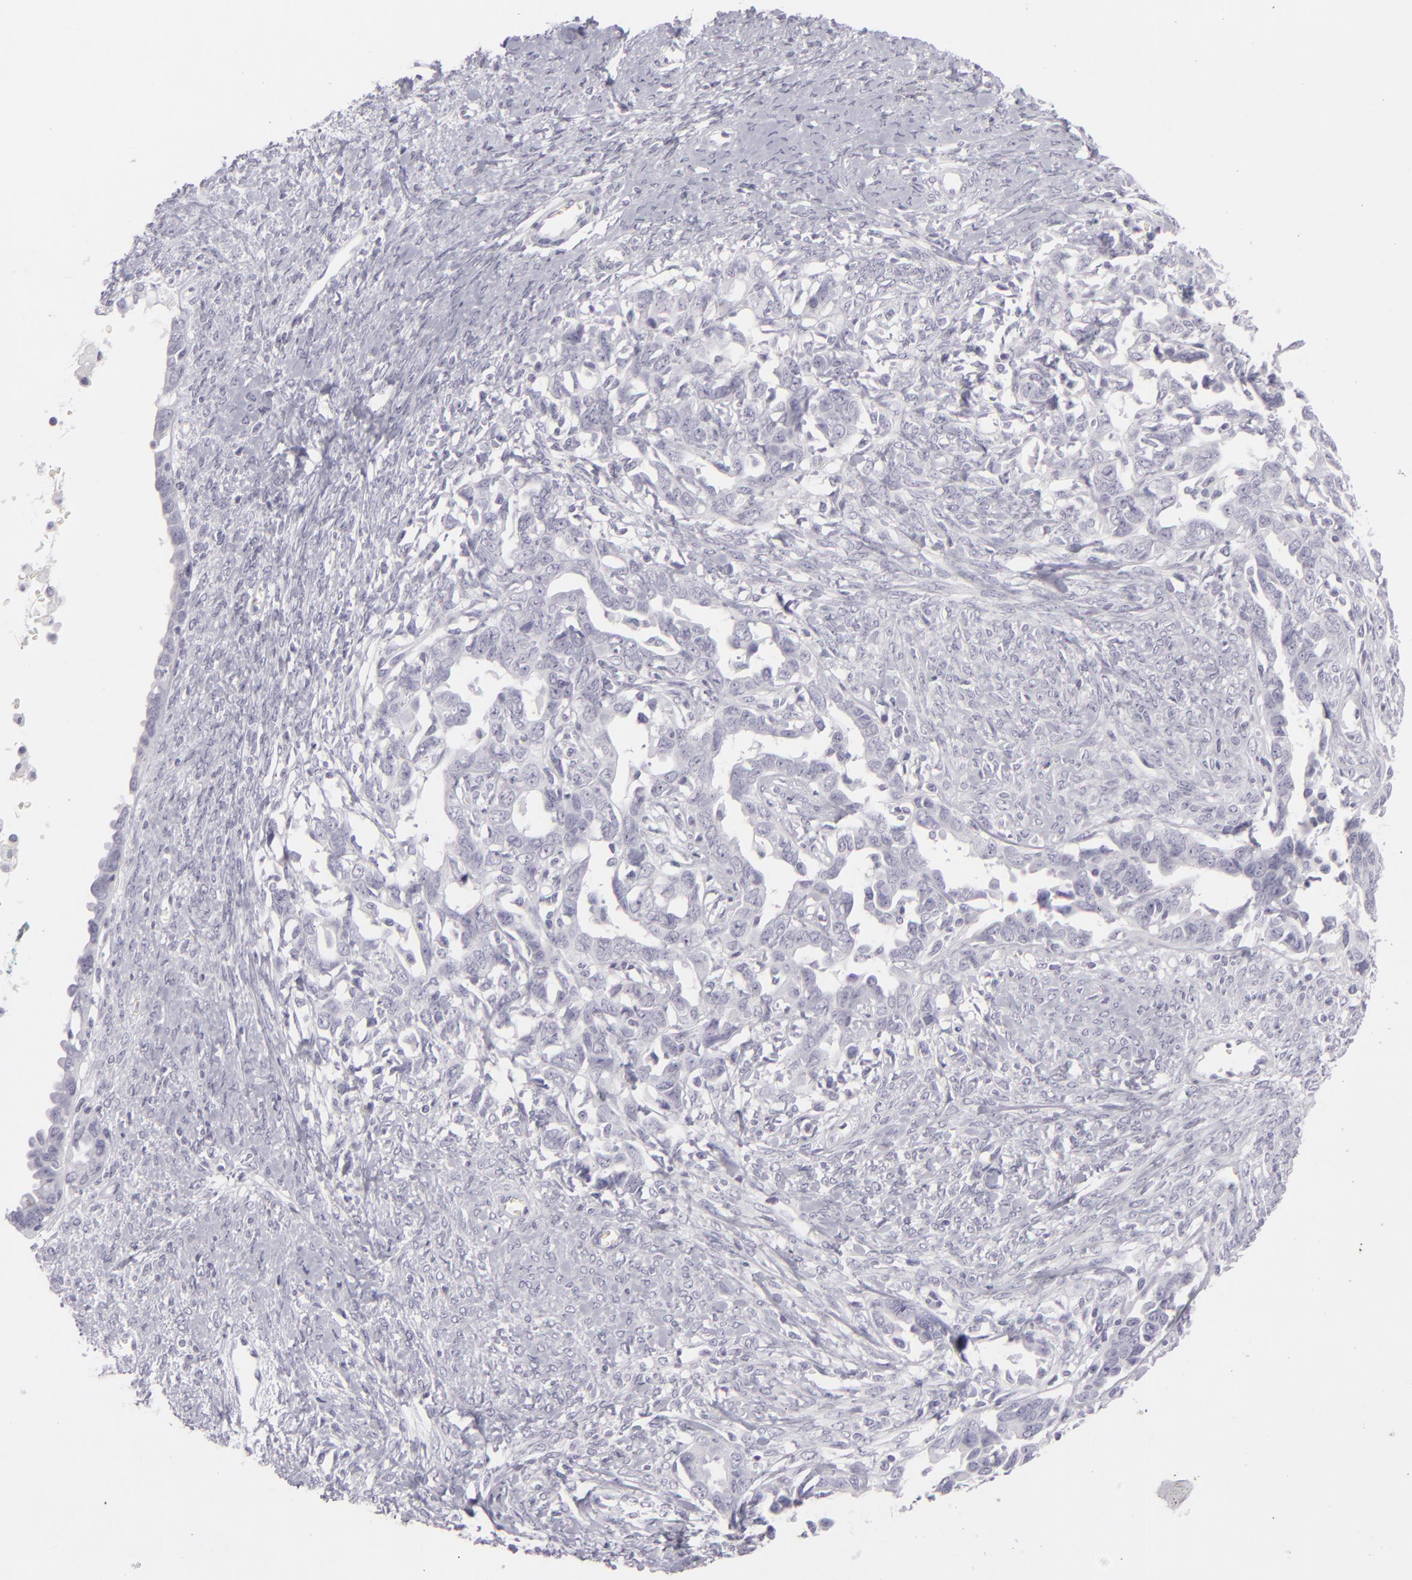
{"staining": {"intensity": "negative", "quantity": "none", "location": "none"}, "tissue": "ovarian cancer", "cell_type": "Tumor cells", "image_type": "cancer", "snomed": [{"axis": "morphology", "description": "Cystadenocarcinoma, serous, NOS"}, {"axis": "topography", "description": "Ovary"}], "caption": "DAB (3,3'-diaminobenzidine) immunohistochemical staining of human serous cystadenocarcinoma (ovarian) demonstrates no significant expression in tumor cells. (DAB (3,3'-diaminobenzidine) immunohistochemistry (IHC), high magnification).", "gene": "CDX2", "patient": {"sex": "female", "age": 69}}